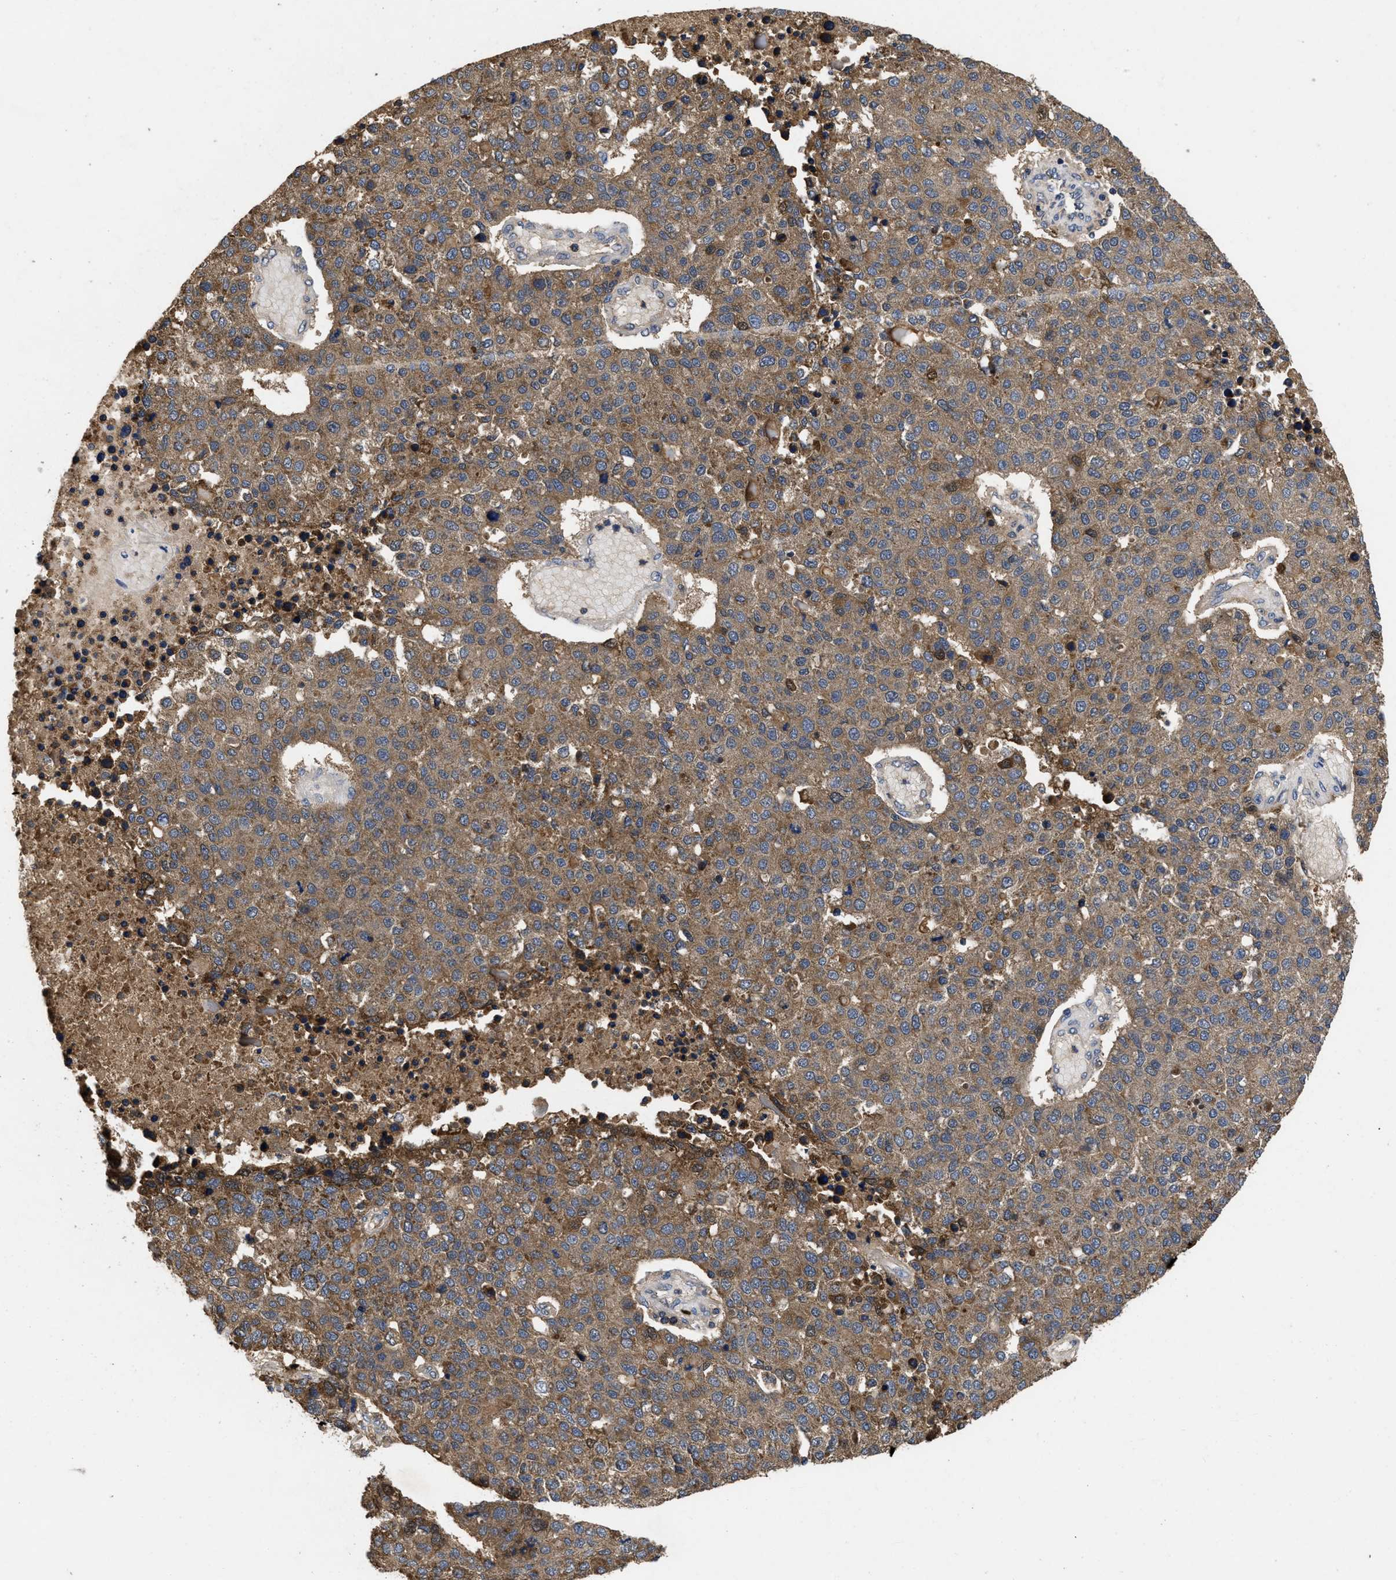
{"staining": {"intensity": "moderate", "quantity": ">75%", "location": "cytoplasmic/membranous"}, "tissue": "pancreatic cancer", "cell_type": "Tumor cells", "image_type": "cancer", "snomed": [{"axis": "morphology", "description": "Adenocarcinoma, NOS"}, {"axis": "topography", "description": "Pancreas"}], "caption": "The micrograph exhibits a brown stain indicating the presence of a protein in the cytoplasmic/membranous of tumor cells in pancreatic adenocarcinoma.", "gene": "LRRC3", "patient": {"sex": "female", "age": 61}}